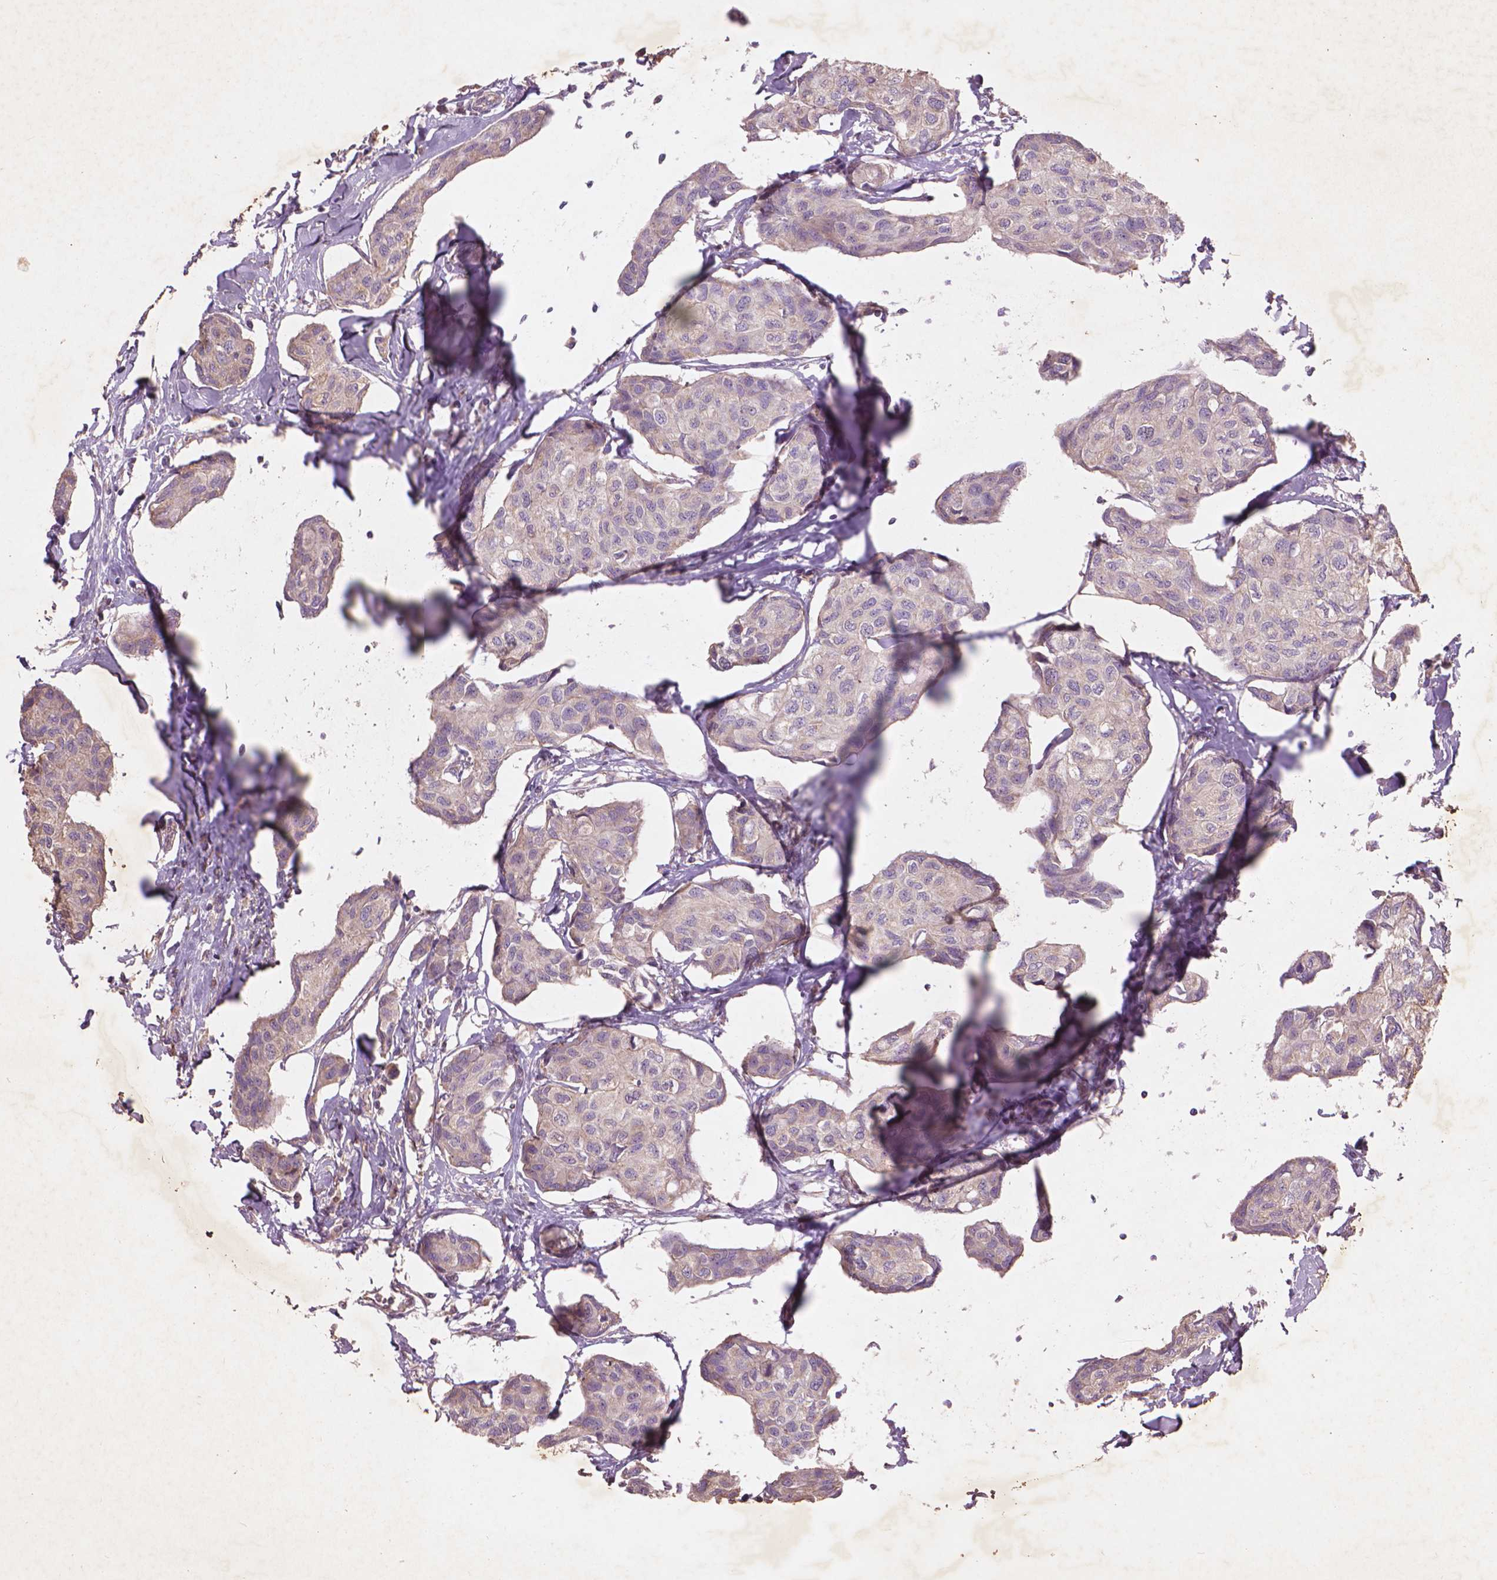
{"staining": {"intensity": "negative", "quantity": "none", "location": "none"}, "tissue": "breast cancer", "cell_type": "Tumor cells", "image_type": "cancer", "snomed": [{"axis": "morphology", "description": "Duct carcinoma"}, {"axis": "topography", "description": "Breast"}], "caption": "Immunohistochemical staining of human breast cancer shows no significant staining in tumor cells. Nuclei are stained in blue.", "gene": "NLRX1", "patient": {"sex": "female", "age": 80}}